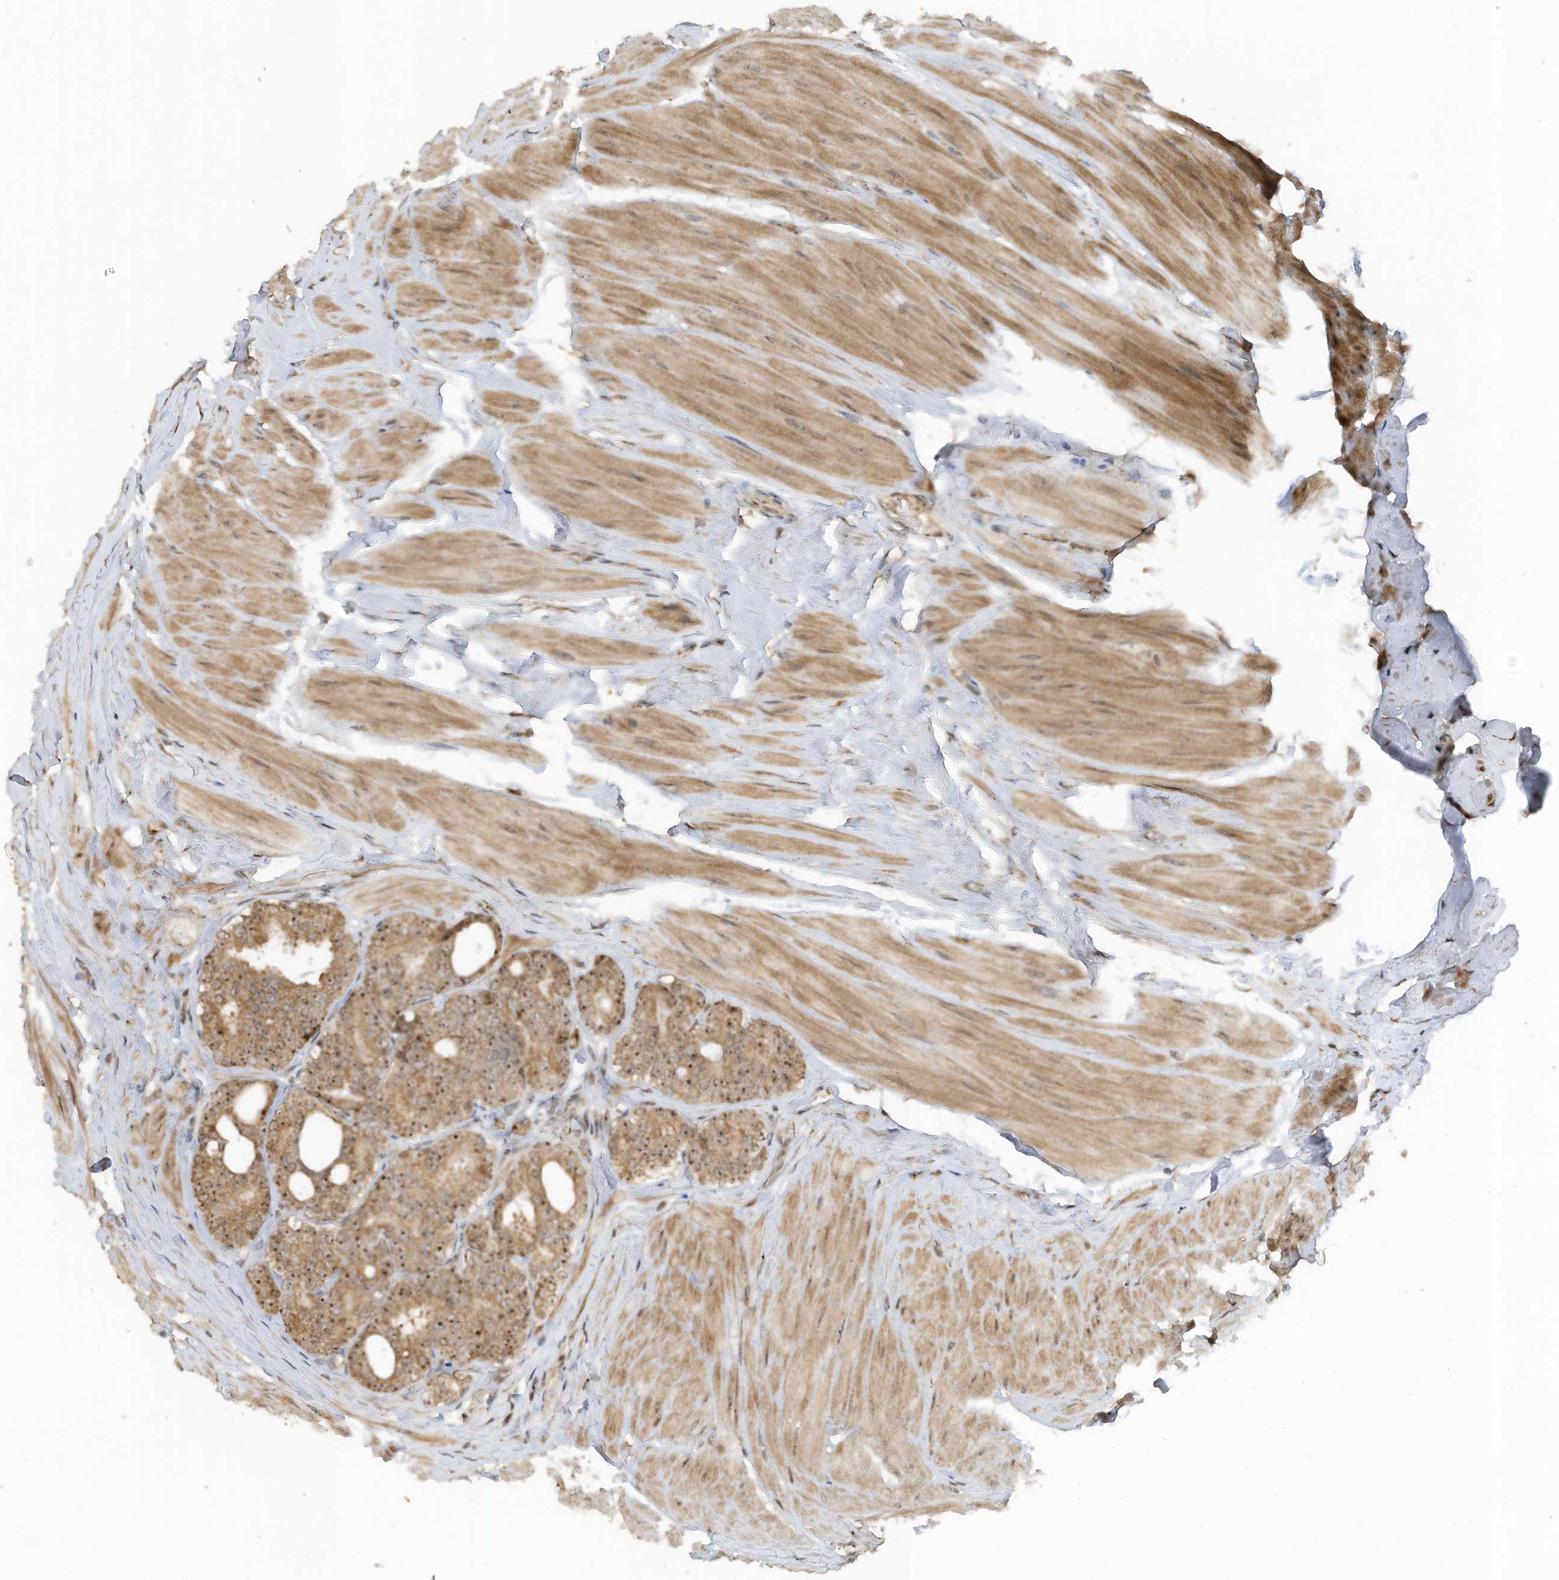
{"staining": {"intensity": "moderate", "quantity": ">75%", "location": "cytoplasmic/membranous,nuclear"}, "tissue": "prostate cancer", "cell_type": "Tumor cells", "image_type": "cancer", "snomed": [{"axis": "morphology", "description": "Adenocarcinoma, High grade"}, {"axis": "topography", "description": "Prostate"}], "caption": "Protein staining of prostate cancer (high-grade adenocarcinoma) tissue demonstrates moderate cytoplasmic/membranous and nuclear staining in approximately >75% of tumor cells. (DAB IHC with brightfield microscopy, high magnification).", "gene": "ERLEC1", "patient": {"sex": "male", "age": 56}}